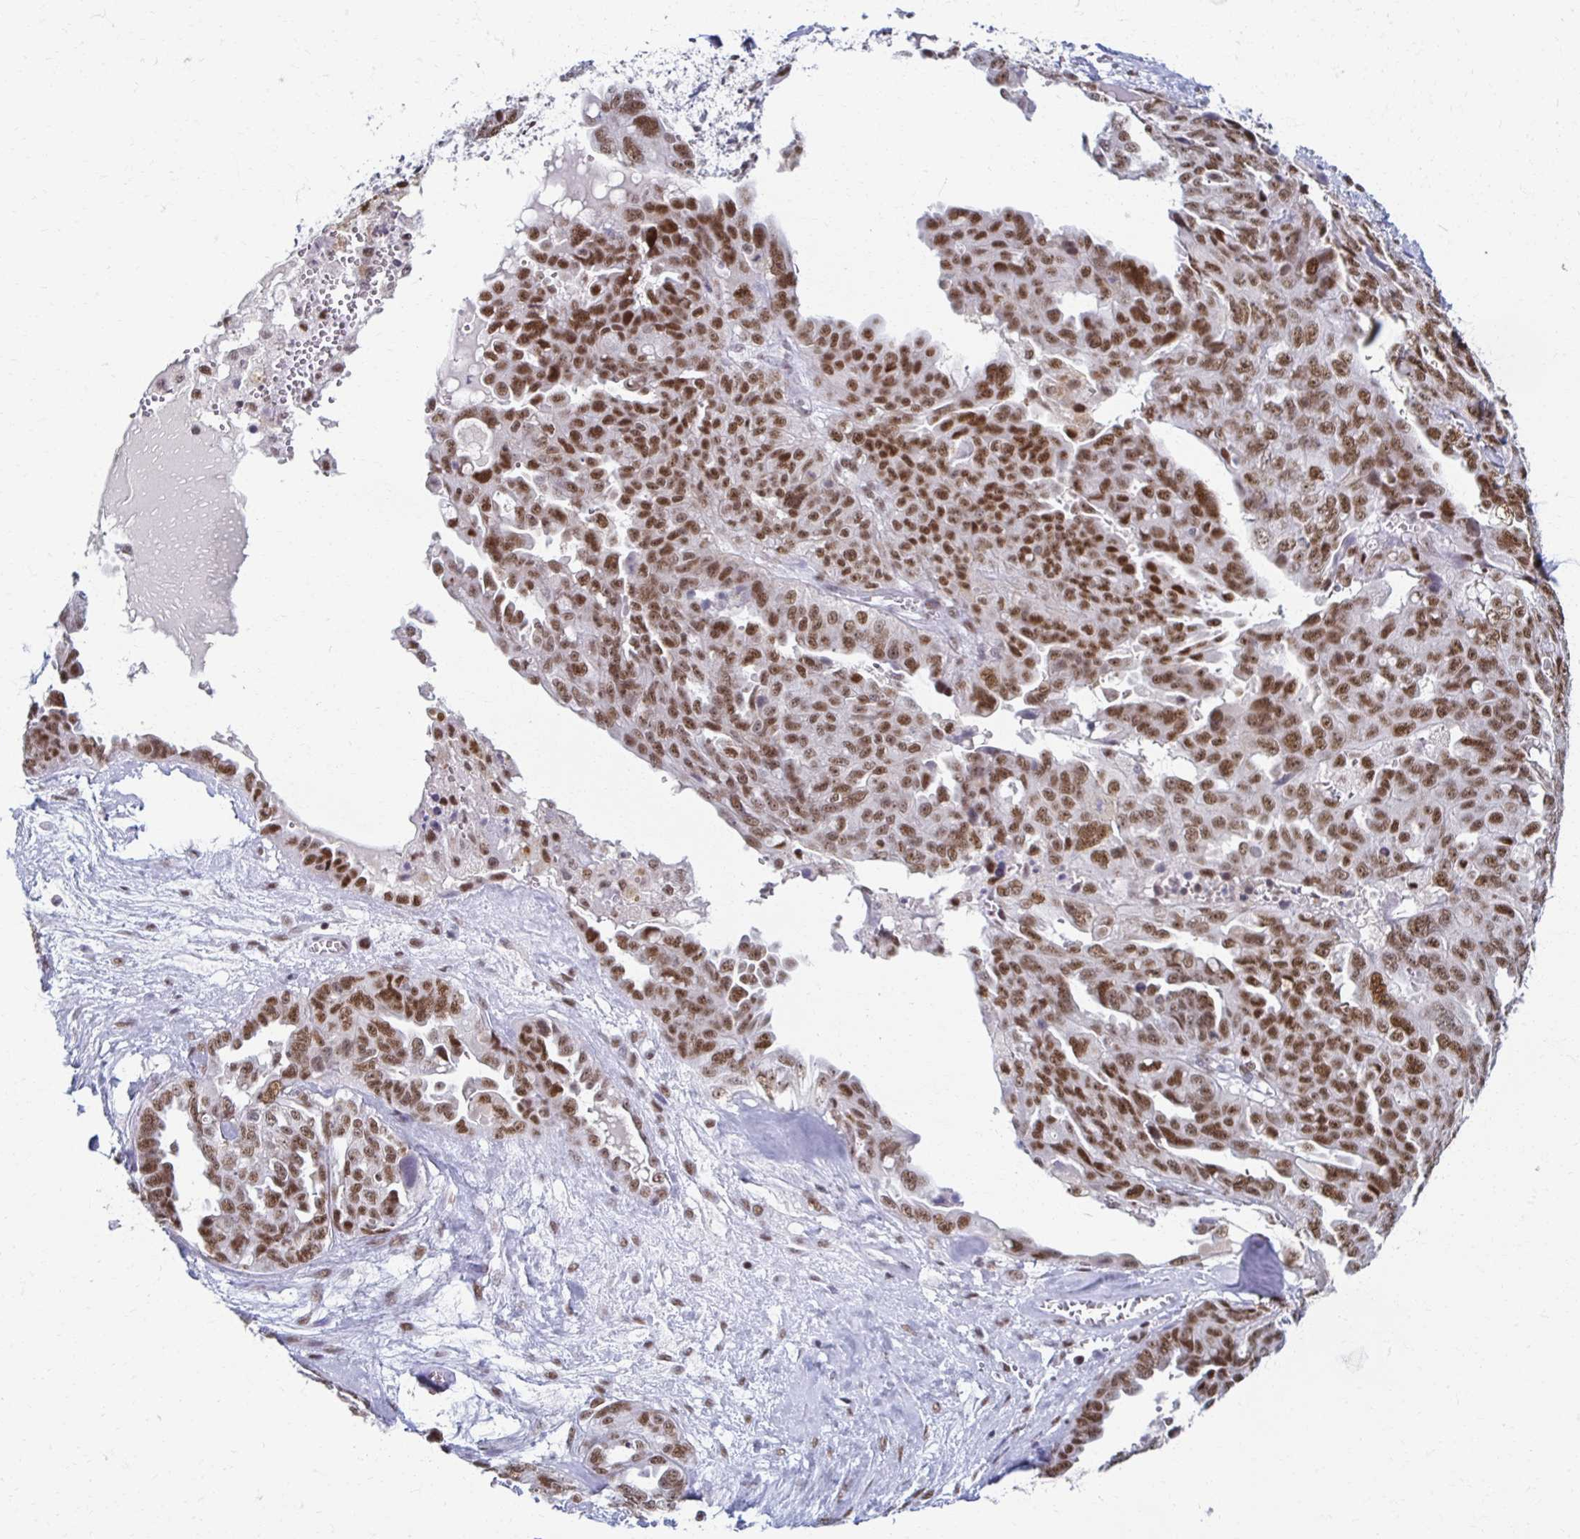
{"staining": {"intensity": "moderate", "quantity": ">75%", "location": "nuclear"}, "tissue": "ovarian cancer", "cell_type": "Tumor cells", "image_type": "cancer", "snomed": [{"axis": "morphology", "description": "Carcinoma, endometroid"}, {"axis": "topography", "description": "Ovary"}], "caption": "Ovarian endometroid carcinoma stained with DAB immunohistochemistry (IHC) displays medium levels of moderate nuclear expression in about >75% of tumor cells. (IHC, brightfield microscopy, high magnification).", "gene": "IRF7", "patient": {"sex": "female", "age": 70}}